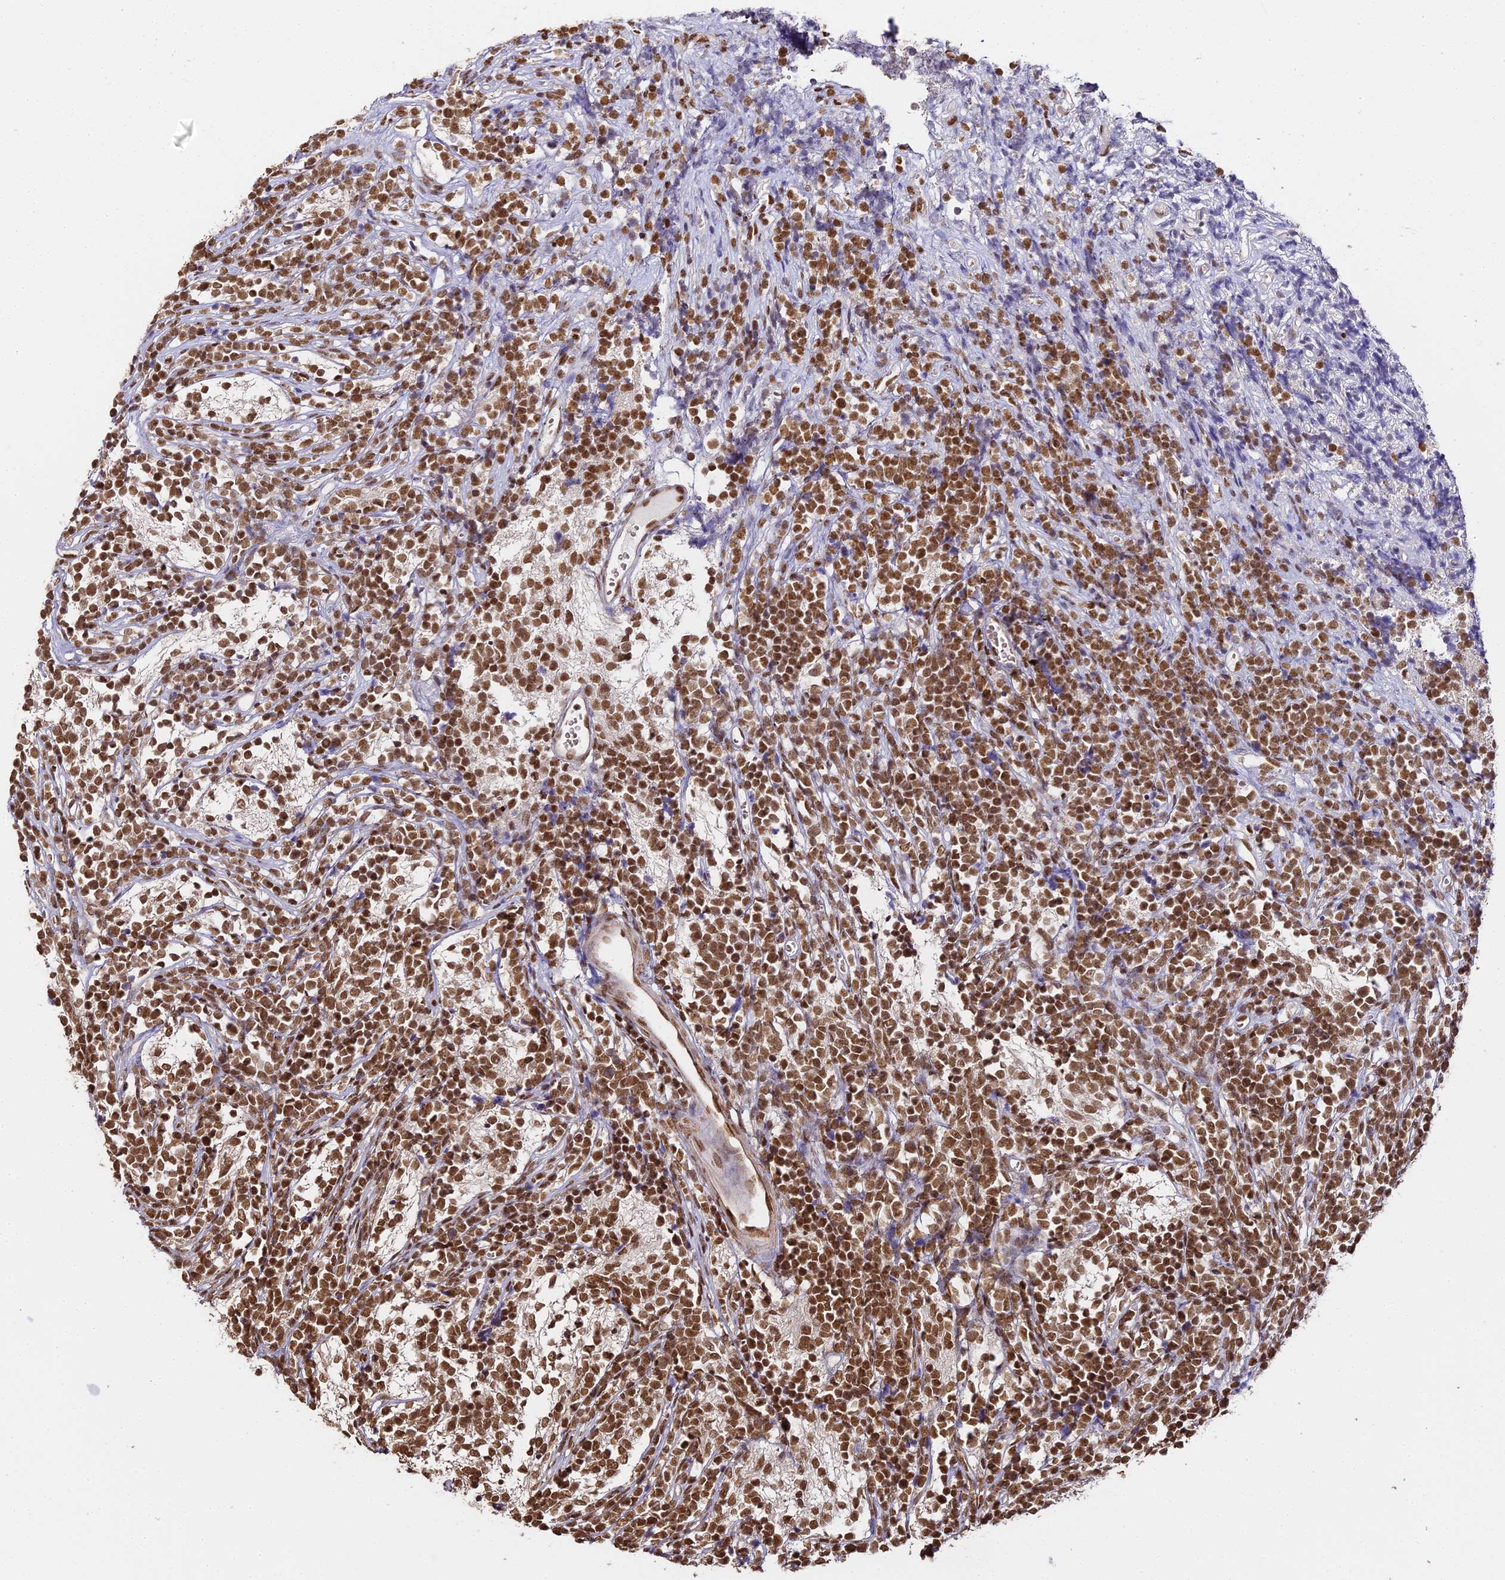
{"staining": {"intensity": "strong", "quantity": ">75%", "location": "nuclear"}, "tissue": "glioma", "cell_type": "Tumor cells", "image_type": "cancer", "snomed": [{"axis": "morphology", "description": "Glioma, malignant, Low grade"}, {"axis": "topography", "description": "Brain"}], "caption": "Tumor cells demonstrate strong nuclear staining in approximately >75% of cells in malignant glioma (low-grade). The staining was performed using DAB (3,3'-diaminobenzidine), with brown indicating positive protein expression. Nuclei are stained blue with hematoxylin.", "gene": "HNRNPA1", "patient": {"sex": "female", "age": 1}}